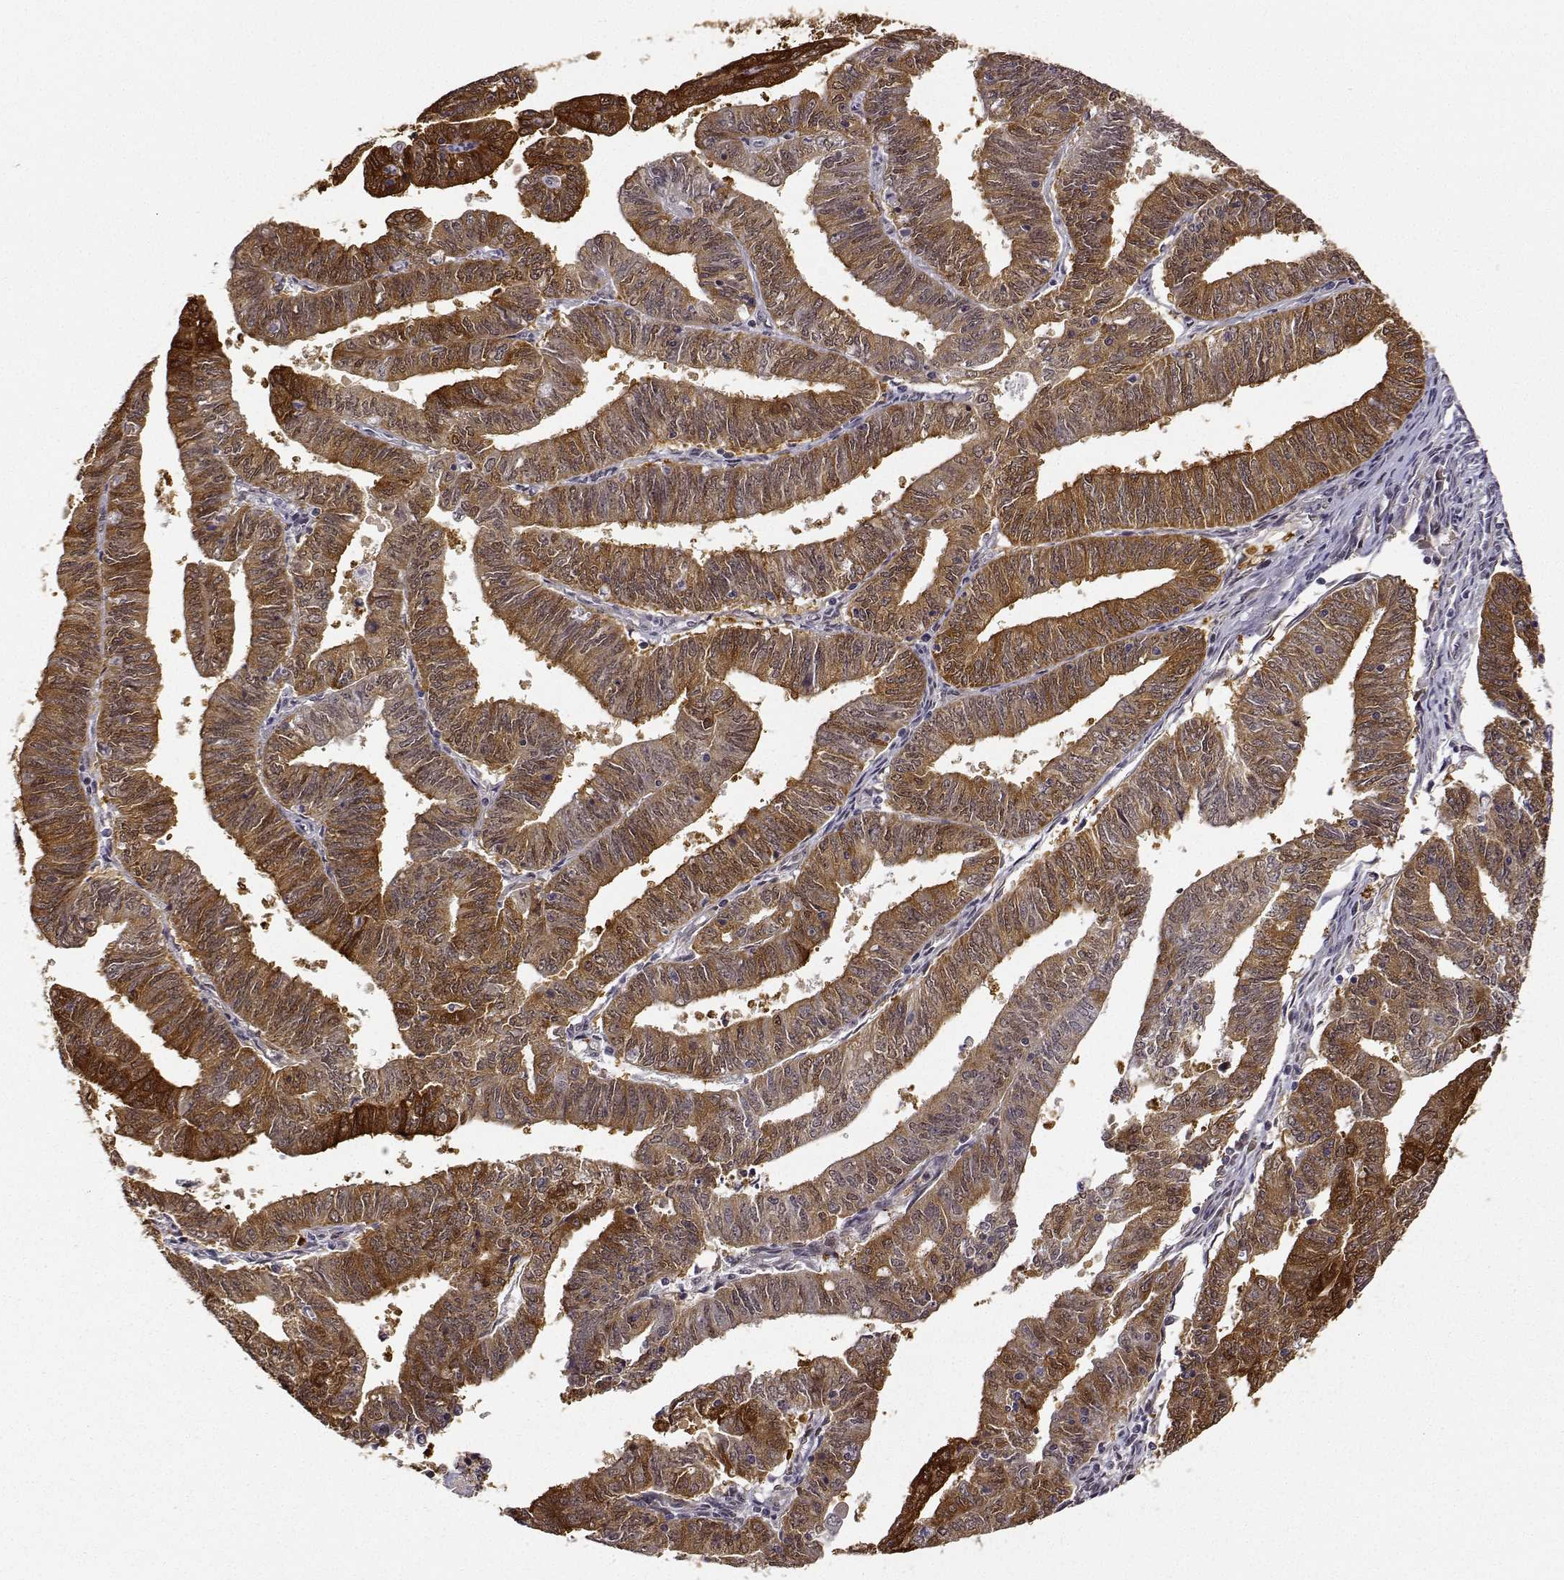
{"staining": {"intensity": "moderate", "quantity": ">75%", "location": "cytoplasmic/membranous"}, "tissue": "endometrial cancer", "cell_type": "Tumor cells", "image_type": "cancer", "snomed": [{"axis": "morphology", "description": "Adenocarcinoma, NOS"}, {"axis": "topography", "description": "Endometrium"}], "caption": "A medium amount of moderate cytoplasmic/membranous positivity is identified in approximately >75% of tumor cells in endometrial cancer tissue.", "gene": "PHGDH", "patient": {"sex": "female", "age": 82}}